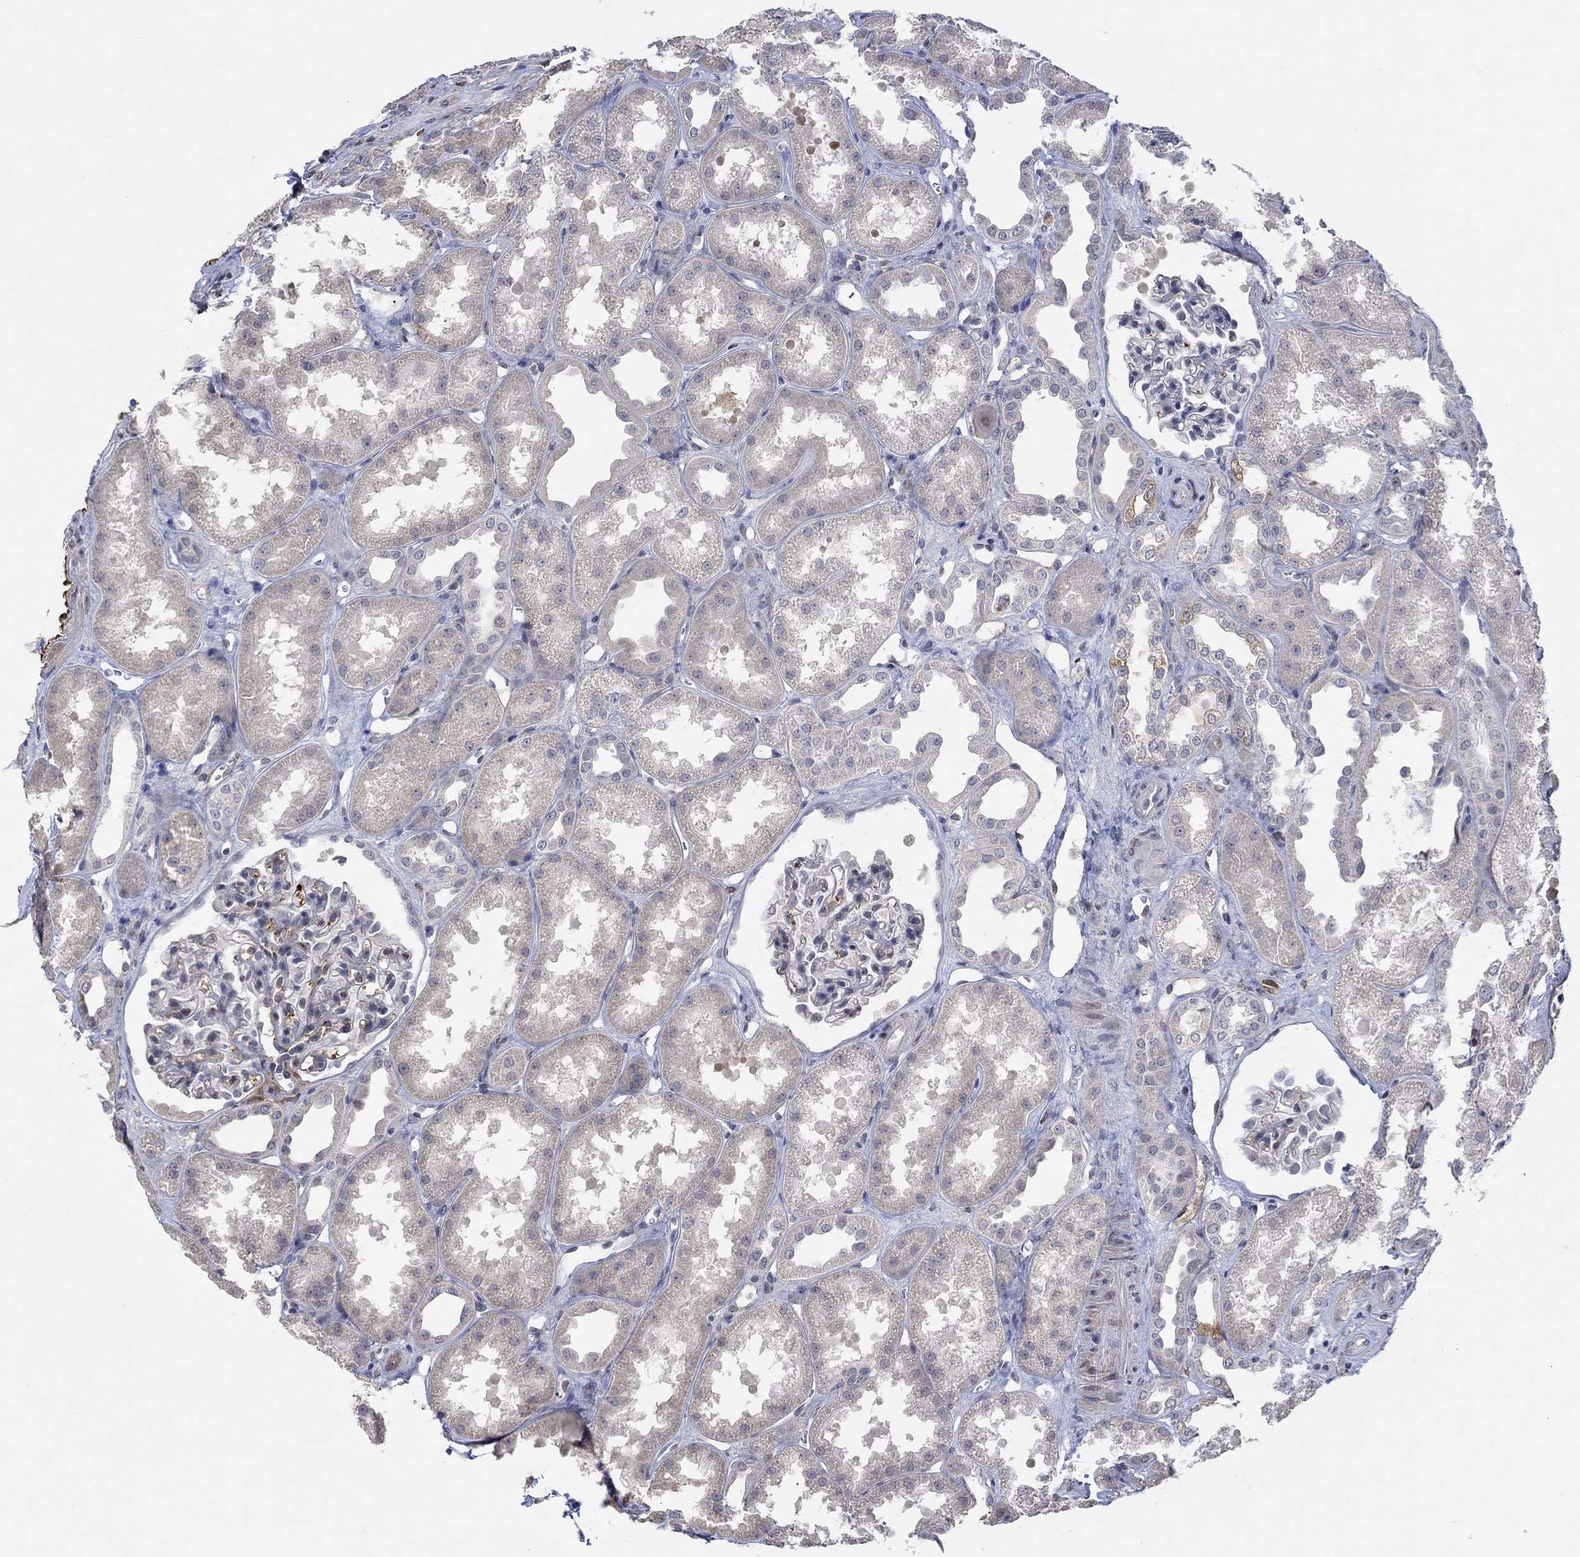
{"staining": {"intensity": "moderate", "quantity": "<25%", "location": "cytoplasmic/membranous"}, "tissue": "kidney", "cell_type": "Cells in glomeruli", "image_type": "normal", "snomed": [{"axis": "morphology", "description": "Normal tissue, NOS"}, {"axis": "topography", "description": "Kidney"}], "caption": "Moderate cytoplasmic/membranous staining is seen in about <25% of cells in glomeruli in normal kidney.", "gene": "TGM2", "patient": {"sex": "male", "age": 61}}